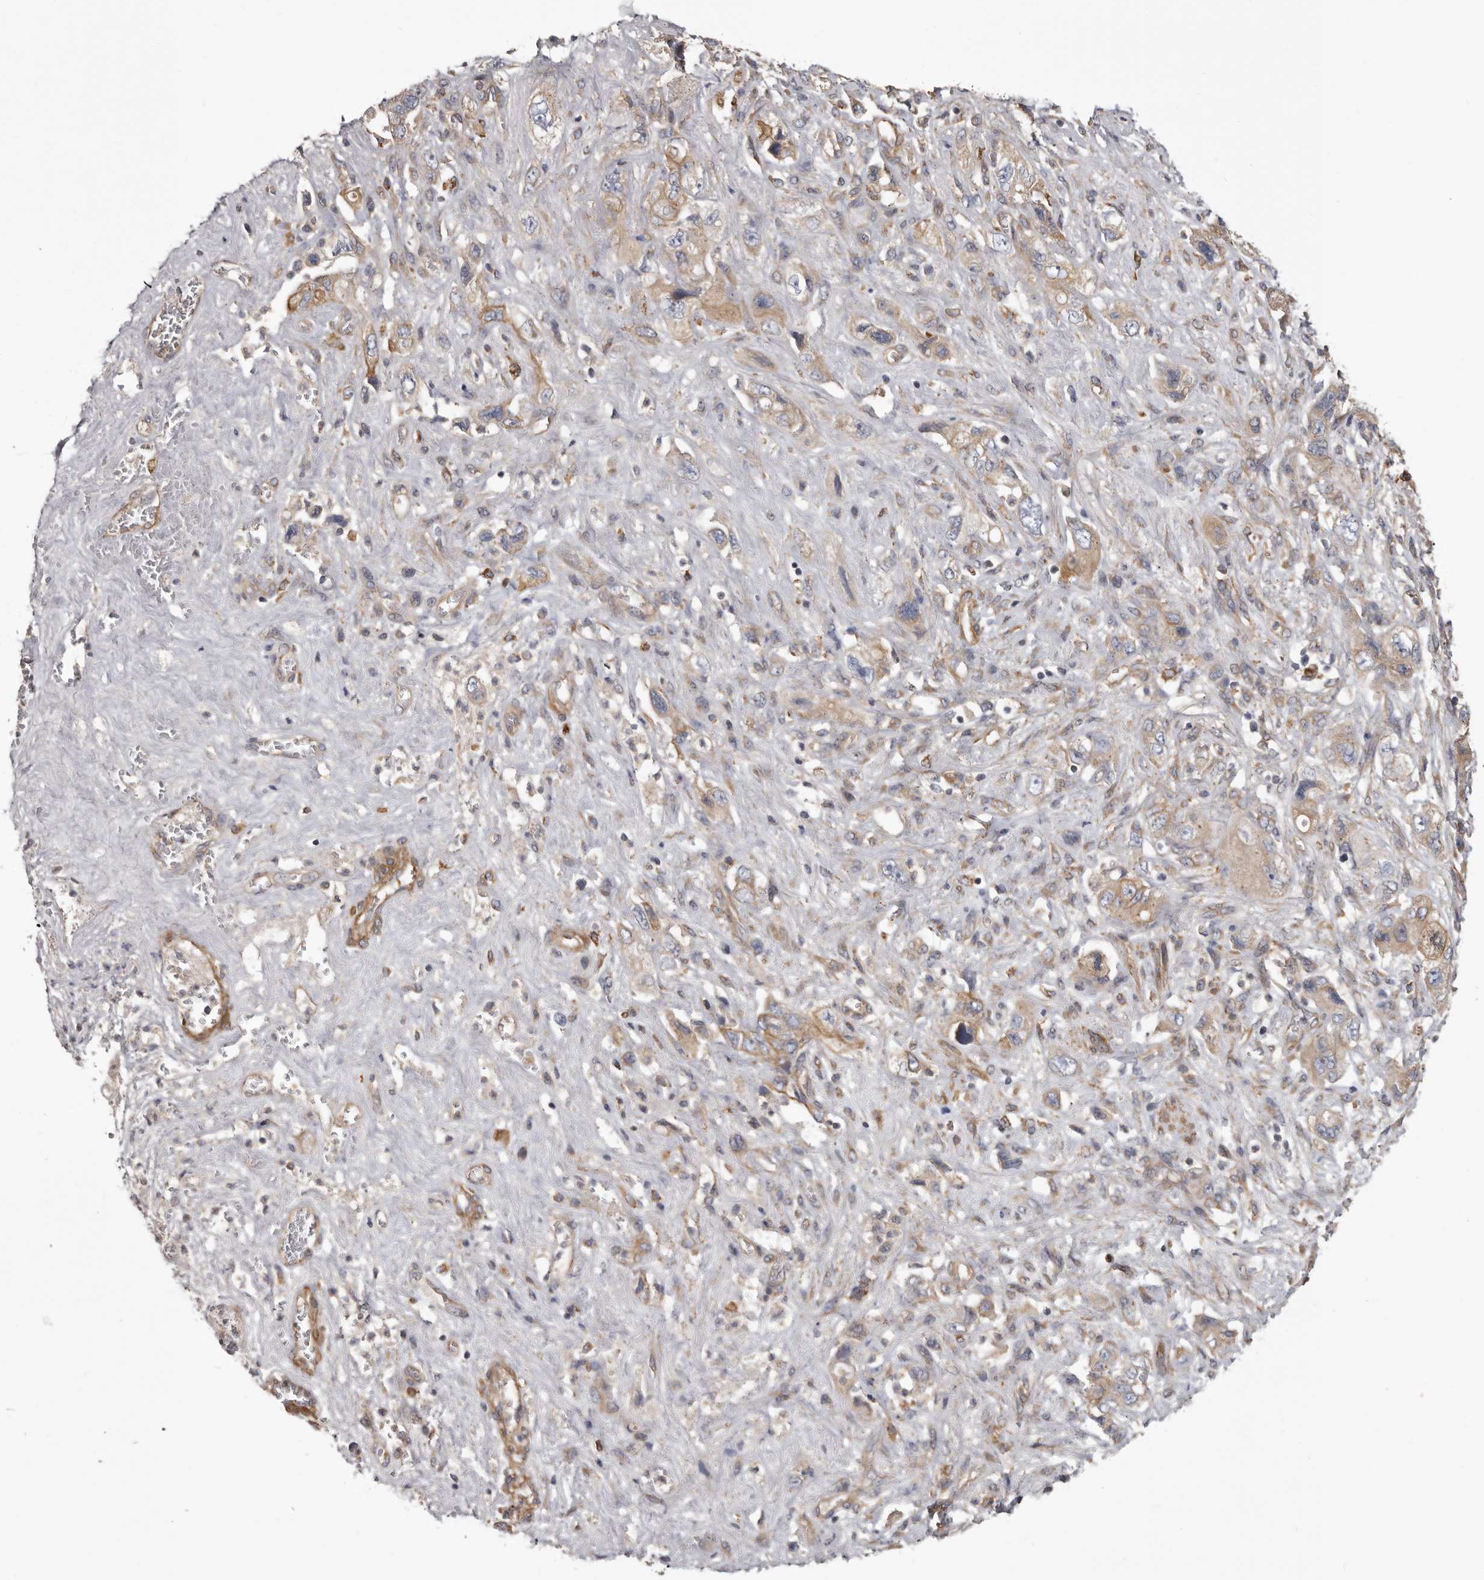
{"staining": {"intensity": "strong", "quantity": "25%-75%", "location": "cytoplasmic/membranous"}, "tissue": "pancreatic cancer", "cell_type": "Tumor cells", "image_type": "cancer", "snomed": [{"axis": "morphology", "description": "Adenocarcinoma, NOS"}, {"axis": "topography", "description": "Pancreas"}], "caption": "IHC of pancreatic adenocarcinoma reveals high levels of strong cytoplasmic/membranous staining in about 25%-75% of tumor cells. The protein is stained brown, and the nuclei are stained in blue (DAB (3,3'-diaminobenzidine) IHC with brightfield microscopy, high magnification).", "gene": "ENAH", "patient": {"sex": "female", "age": 73}}